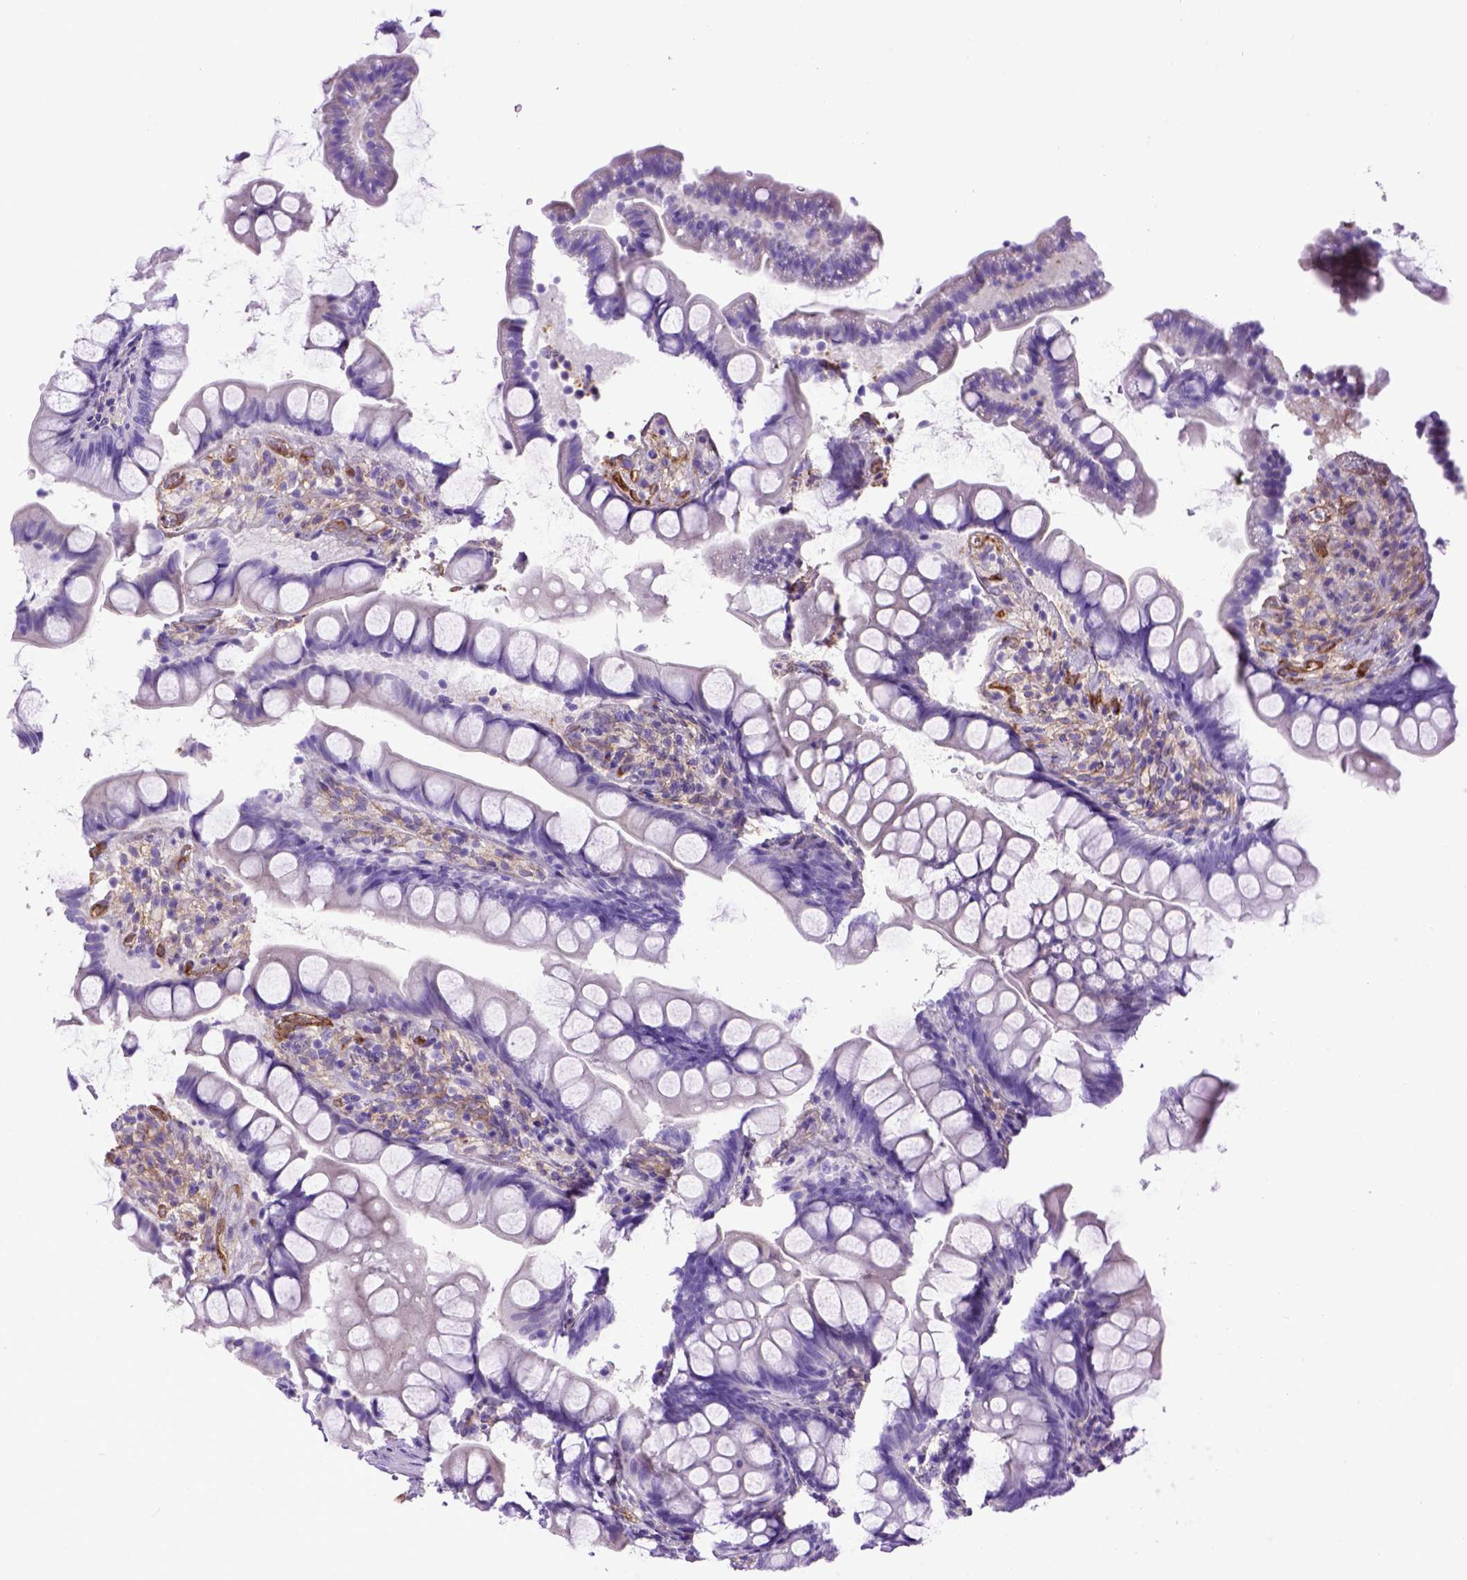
{"staining": {"intensity": "negative", "quantity": "none", "location": "none"}, "tissue": "small intestine", "cell_type": "Glandular cells", "image_type": "normal", "snomed": [{"axis": "morphology", "description": "Normal tissue, NOS"}, {"axis": "topography", "description": "Small intestine"}], "caption": "Histopathology image shows no protein positivity in glandular cells of unremarkable small intestine. (DAB IHC visualized using brightfield microscopy, high magnification).", "gene": "ENG", "patient": {"sex": "male", "age": 70}}